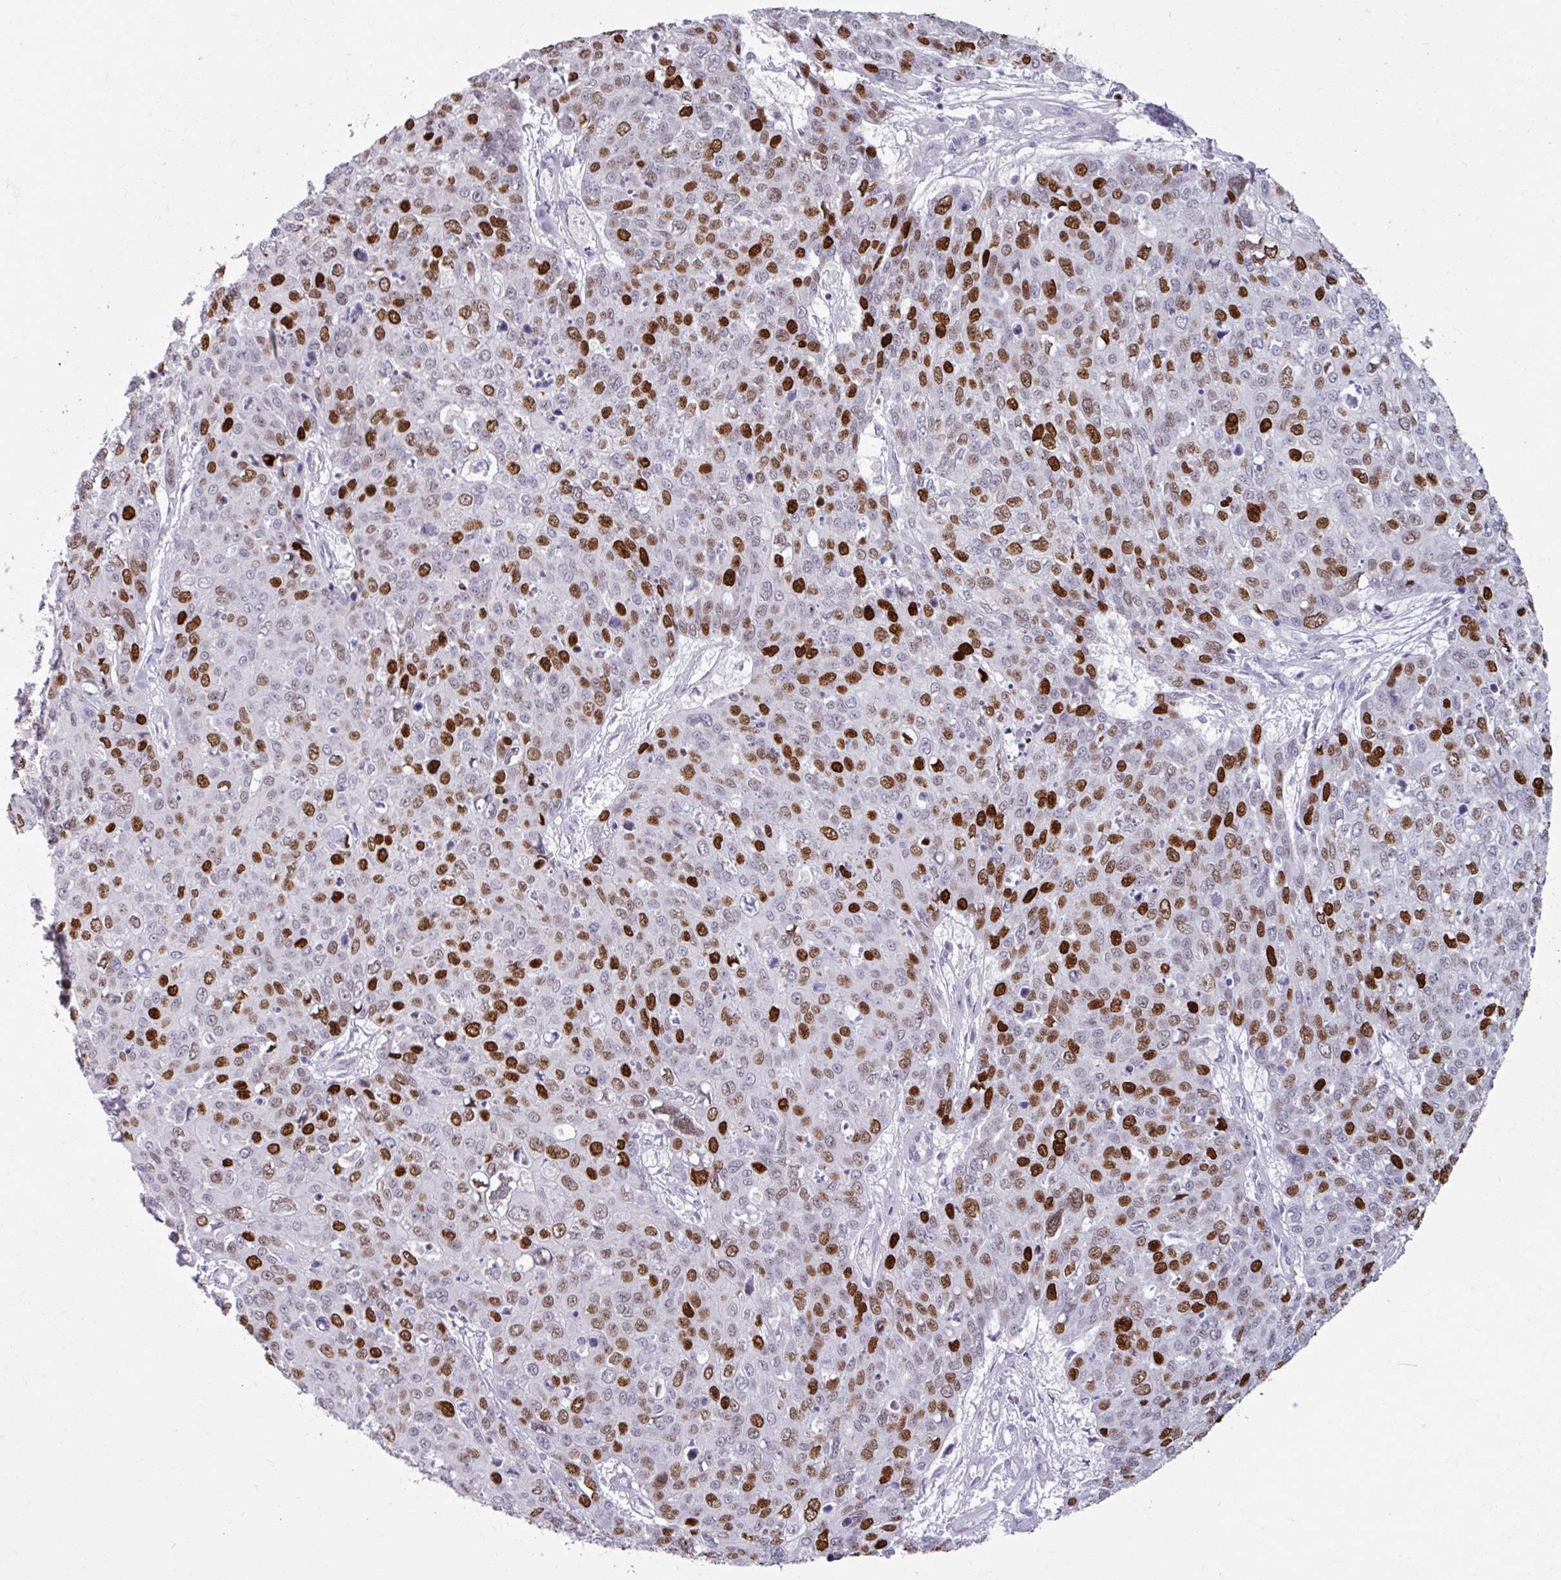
{"staining": {"intensity": "strong", "quantity": "25%-75%", "location": "nuclear"}, "tissue": "skin cancer", "cell_type": "Tumor cells", "image_type": "cancer", "snomed": [{"axis": "morphology", "description": "Squamous cell carcinoma, NOS"}, {"axis": "topography", "description": "Skin"}], "caption": "A brown stain labels strong nuclear positivity of a protein in squamous cell carcinoma (skin) tumor cells.", "gene": "ATAD2", "patient": {"sex": "male", "age": 71}}